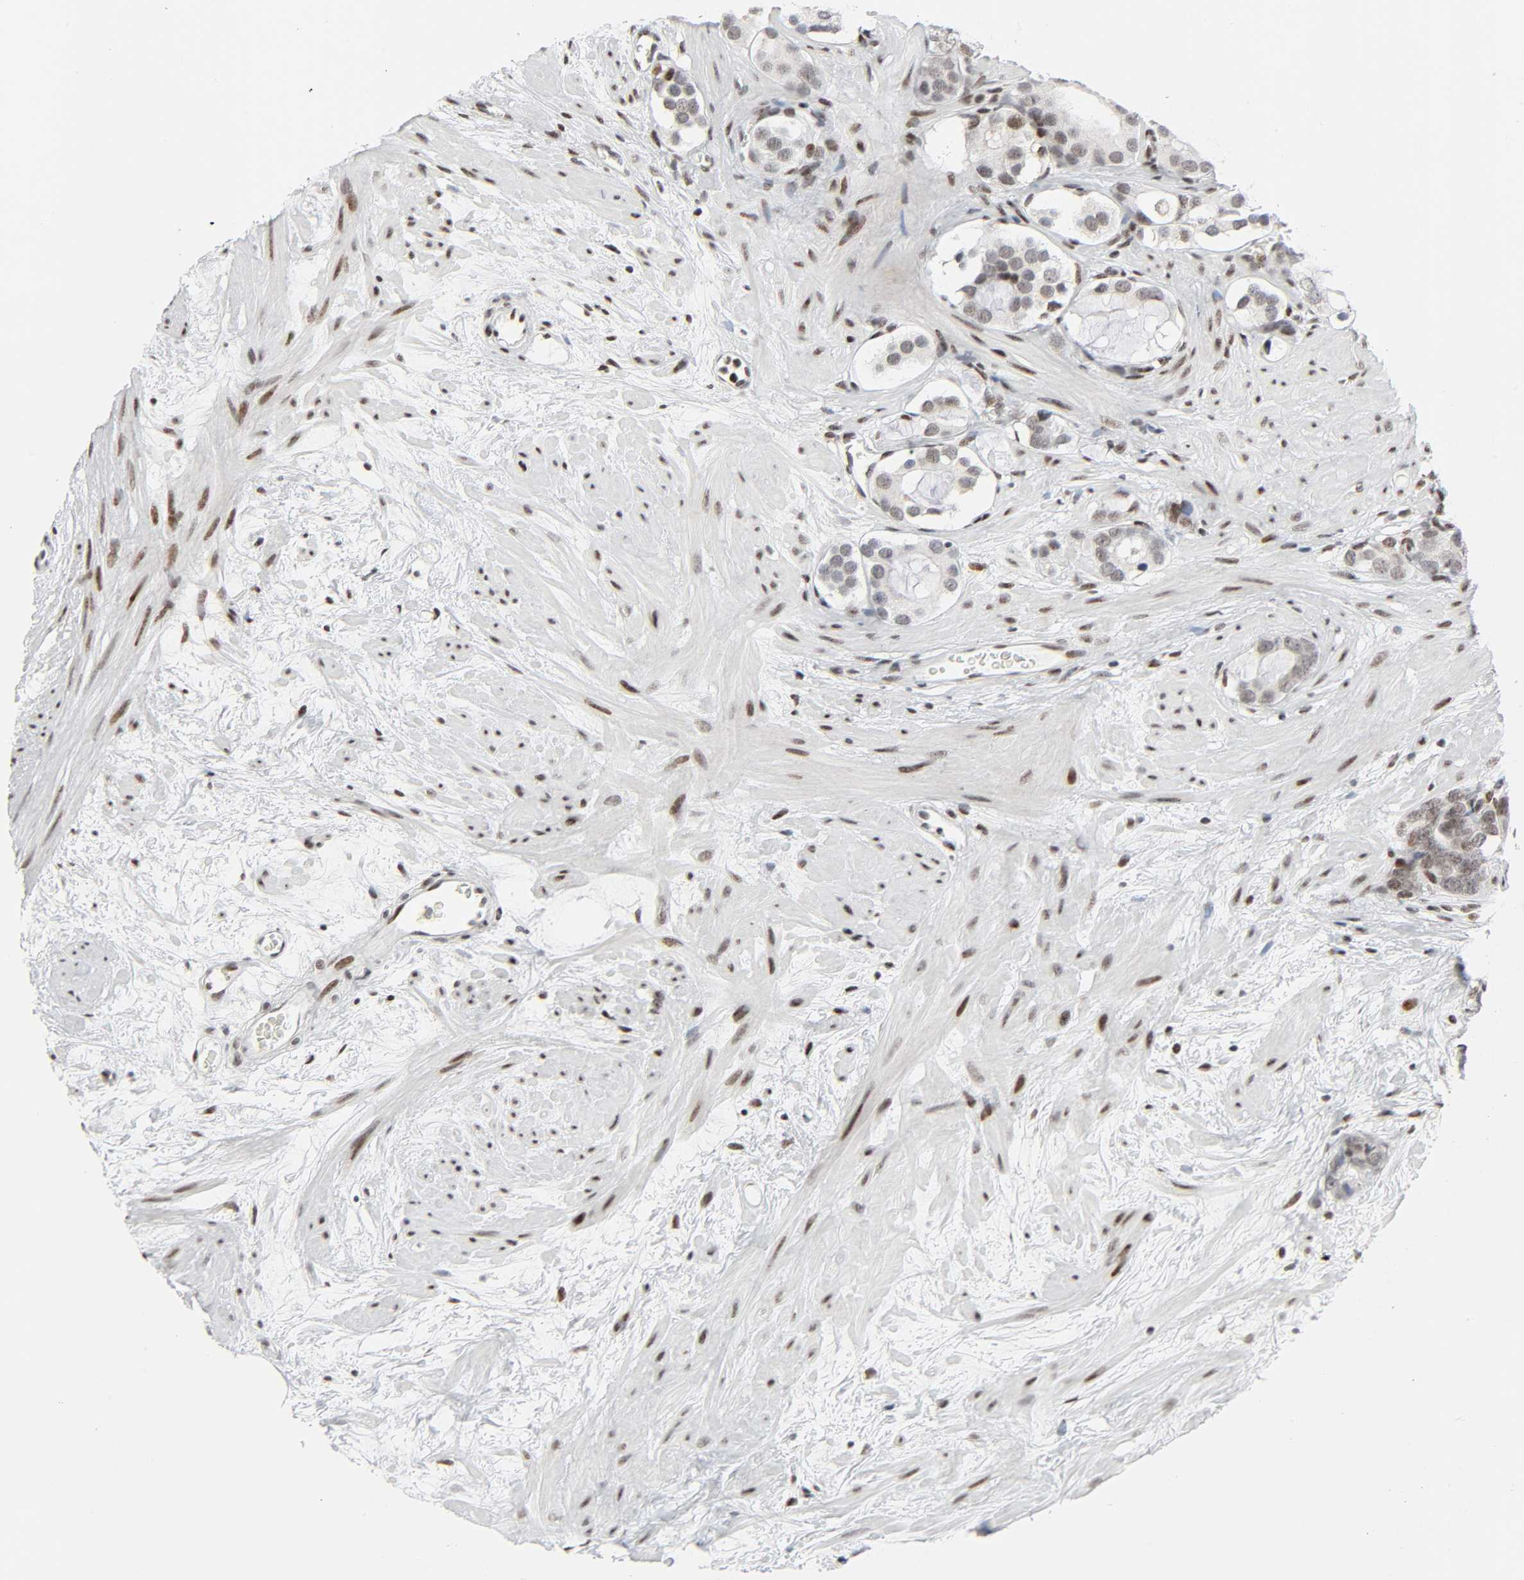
{"staining": {"intensity": "weak", "quantity": ">75%", "location": "nuclear"}, "tissue": "prostate cancer", "cell_type": "Tumor cells", "image_type": "cancer", "snomed": [{"axis": "morphology", "description": "Adenocarcinoma, Low grade"}, {"axis": "topography", "description": "Prostate"}], "caption": "Tumor cells reveal weak nuclear staining in about >75% of cells in low-grade adenocarcinoma (prostate).", "gene": "CREBBP", "patient": {"sex": "male", "age": 57}}